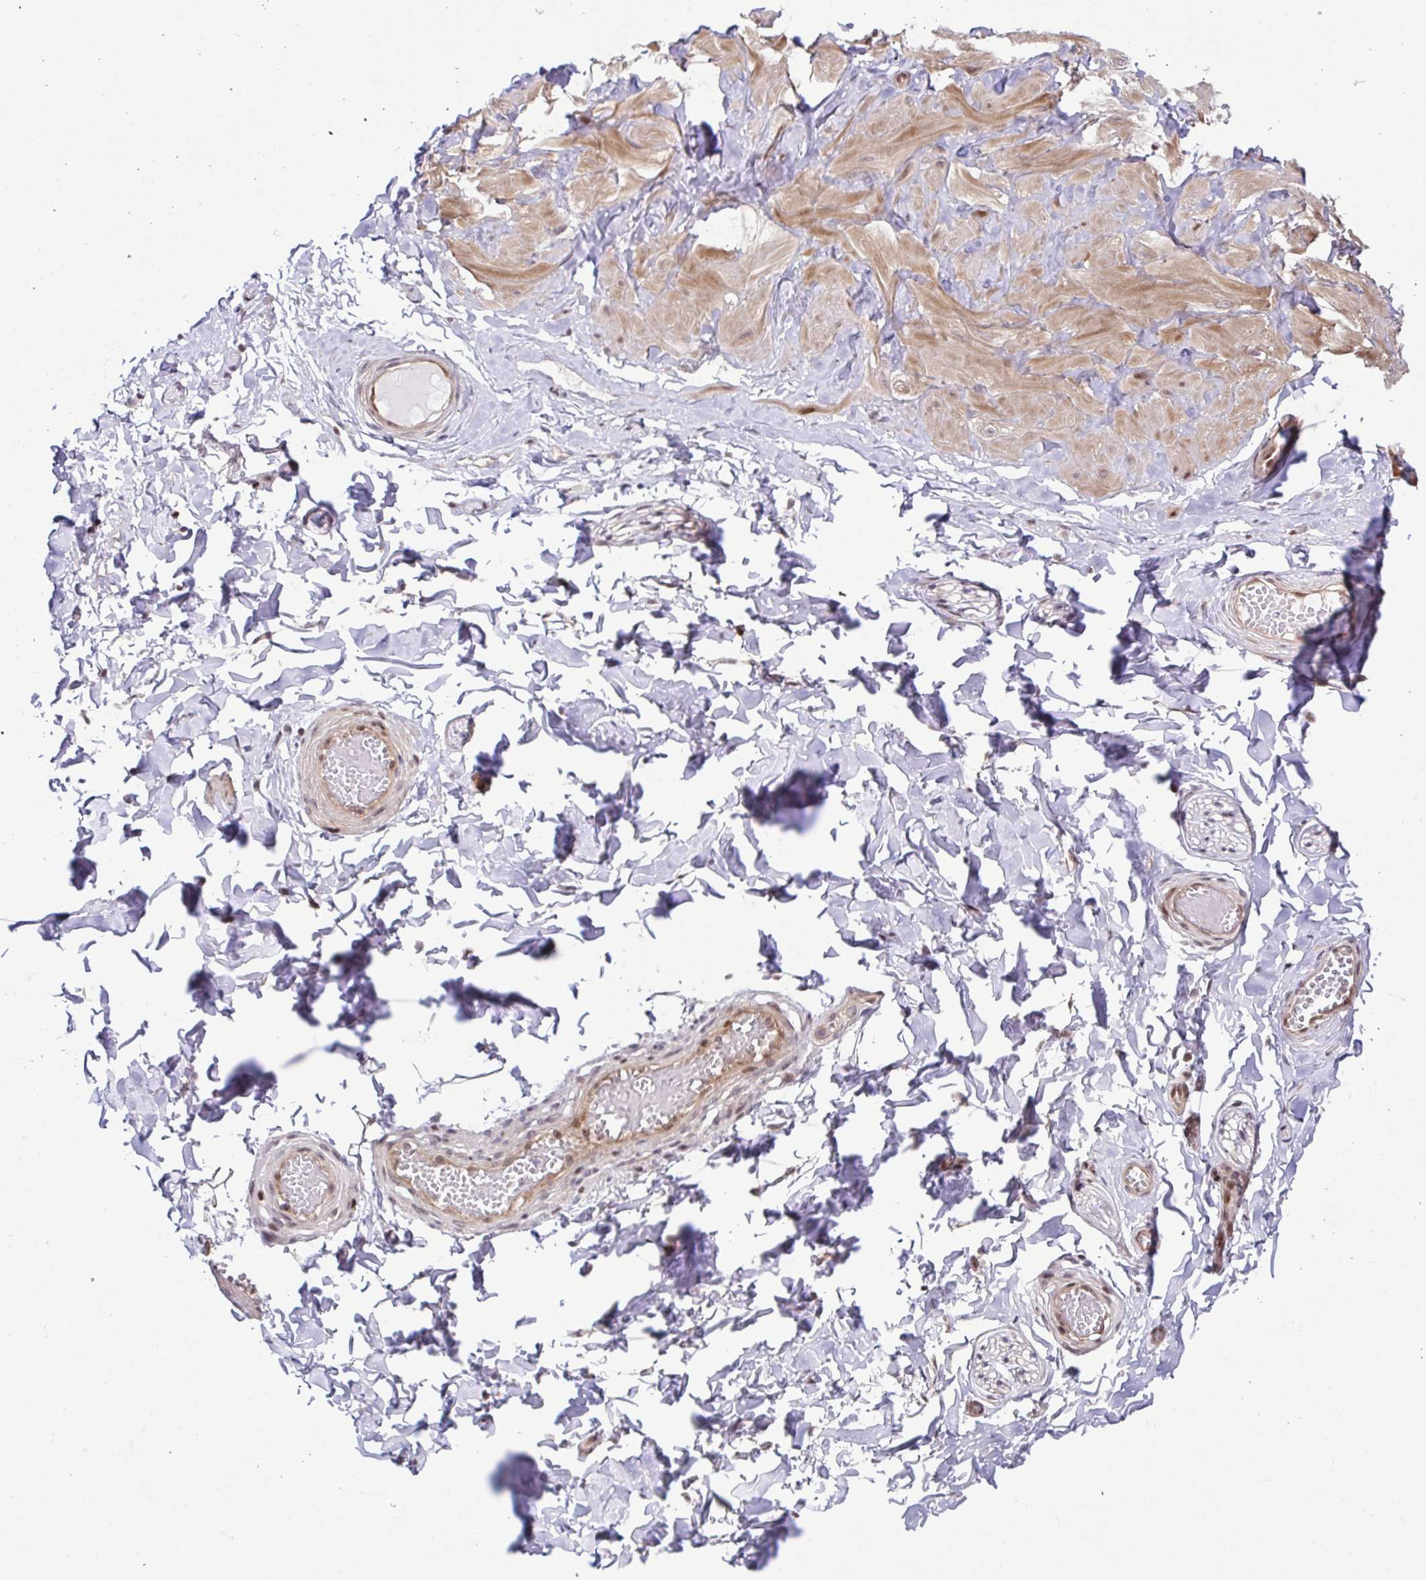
{"staining": {"intensity": "negative", "quantity": "none", "location": "none"}, "tissue": "adipose tissue", "cell_type": "Adipocytes", "image_type": "normal", "snomed": [{"axis": "morphology", "description": "Normal tissue, NOS"}, {"axis": "topography", "description": "Soft tissue"}, {"axis": "topography", "description": "Adipose tissue"}, {"axis": "topography", "description": "Vascular tissue"}, {"axis": "topography", "description": "Peripheral nerve tissue"}], "caption": "IHC photomicrograph of benign human adipose tissue stained for a protein (brown), which displays no expression in adipocytes.", "gene": "DNAJB1", "patient": {"sex": "male", "age": 29}}